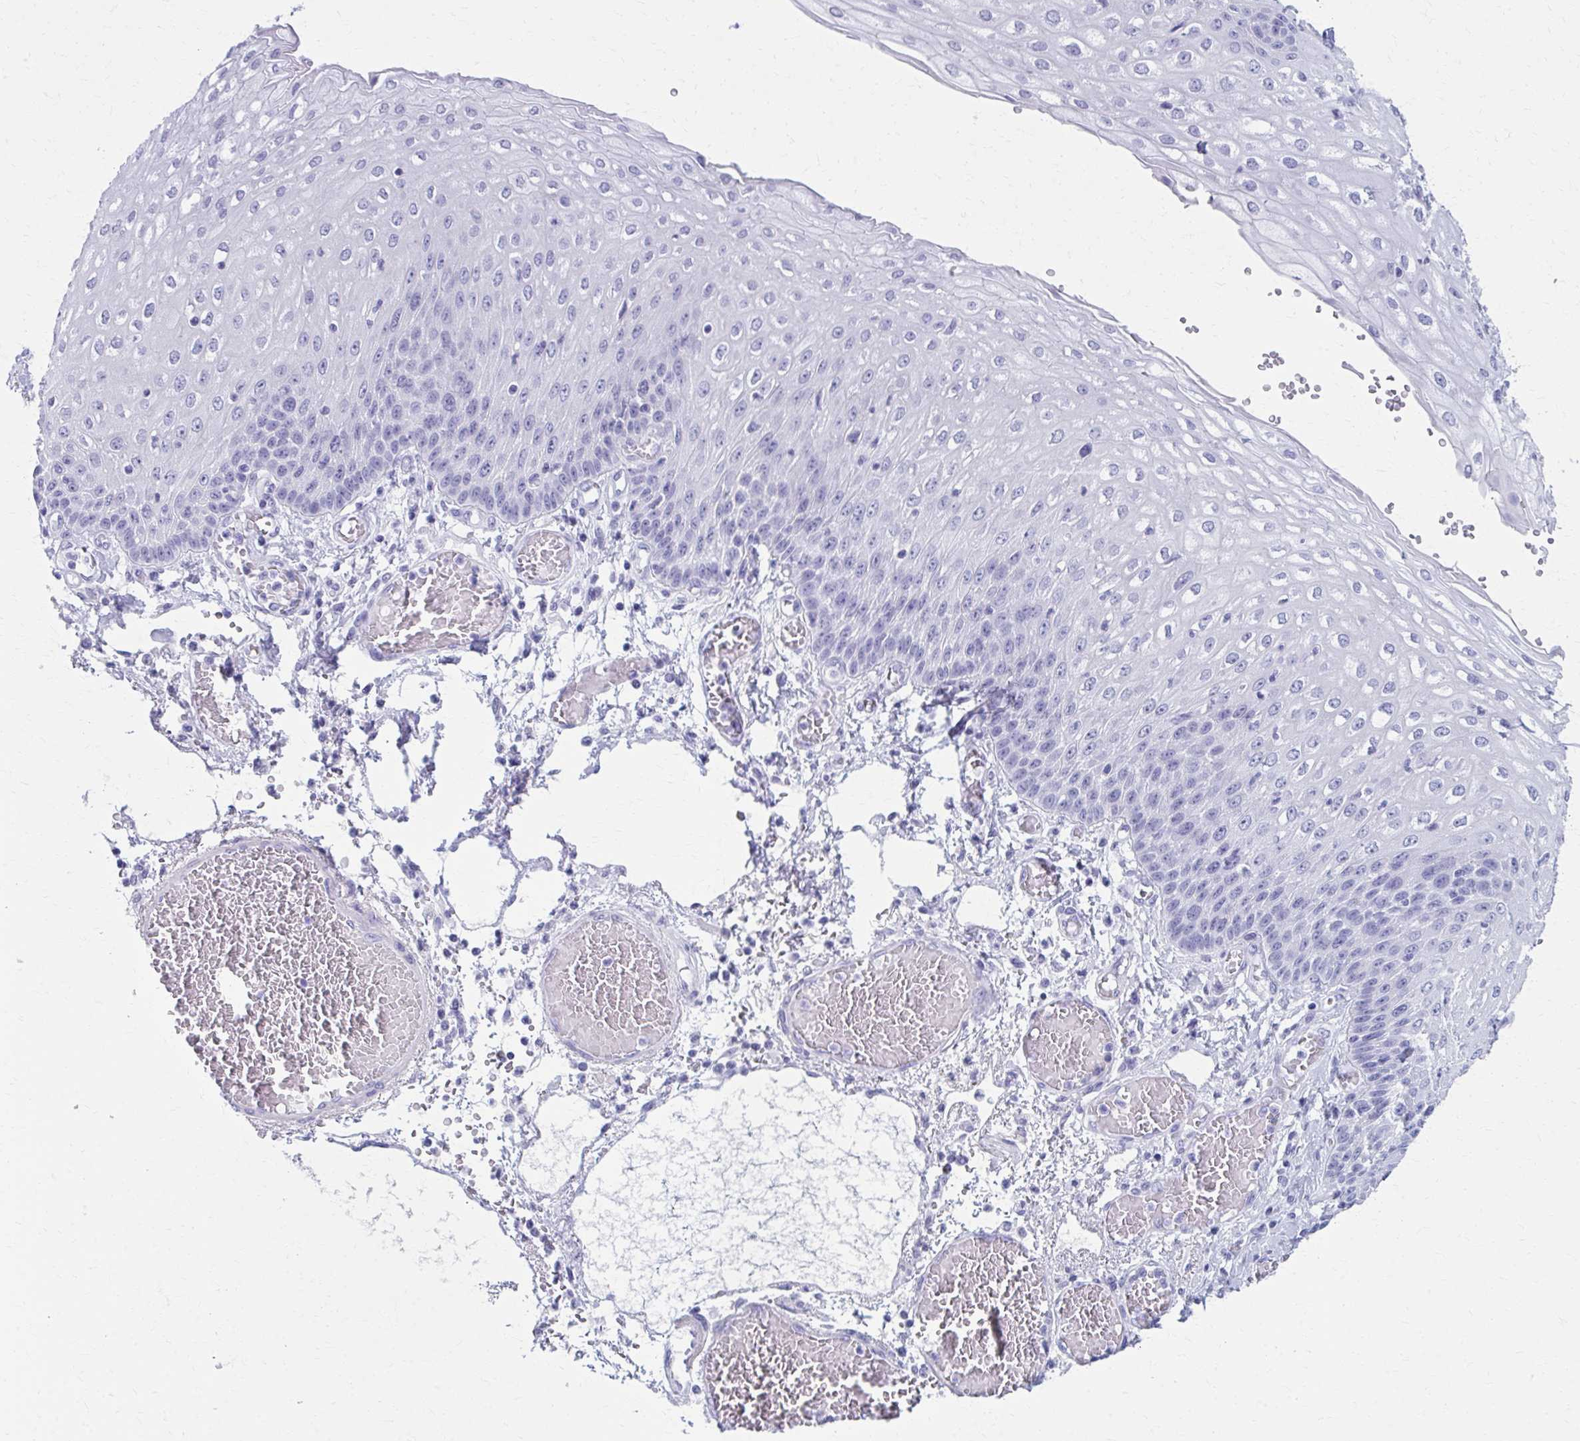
{"staining": {"intensity": "negative", "quantity": "none", "location": "none"}, "tissue": "esophagus", "cell_type": "Squamous epithelial cells", "image_type": "normal", "snomed": [{"axis": "morphology", "description": "Normal tissue, NOS"}, {"axis": "morphology", "description": "Adenocarcinoma, NOS"}, {"axis": "topography", "description": "Esophagus"}], "caption": "This is an immunohistochemistry (IHC) micrograph of benign esophagus. There is no staining in squamous epithelial cells.", "gene": "MPLKIP", "patient": {"sex": "male", "age": 81}}